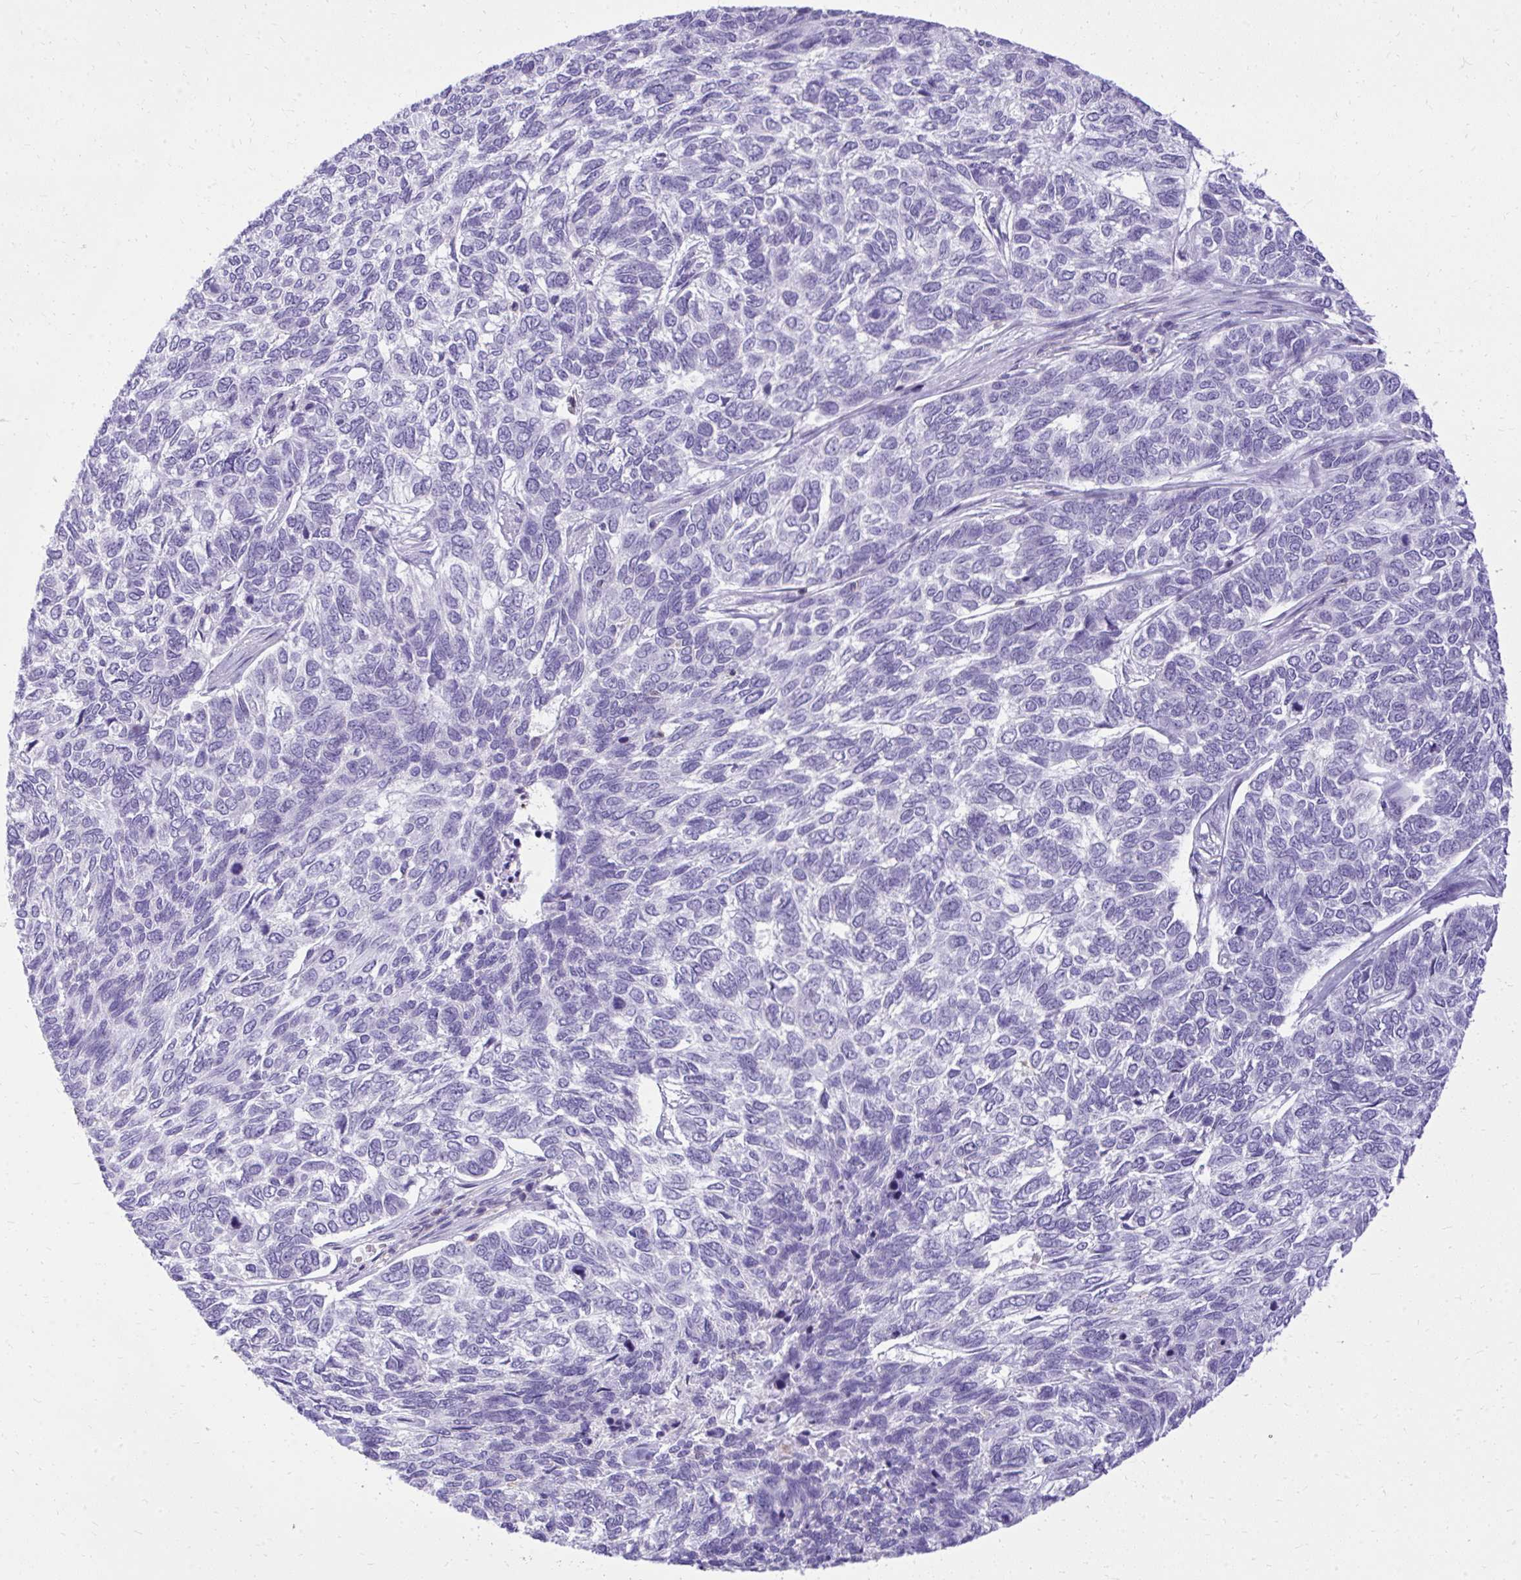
{"staining": {"intensity": "negative", "quantity": "none", "location": "none"}, "tissue": "skin cancer", "cell_type": "Tumor cells", "image_type": "cancer", "snomed": [{"axis": "morphology", "description": "Basal cell carcinoma"}, {"axis": "topography", "description": "Skin"}], "caption": "Protein analysis of skin cancer (basal cell carcinoma) shows no significant positivity in tumor cells.", "gene": "GPRIN3", "patient": {"sex": "female", "age": 65}}